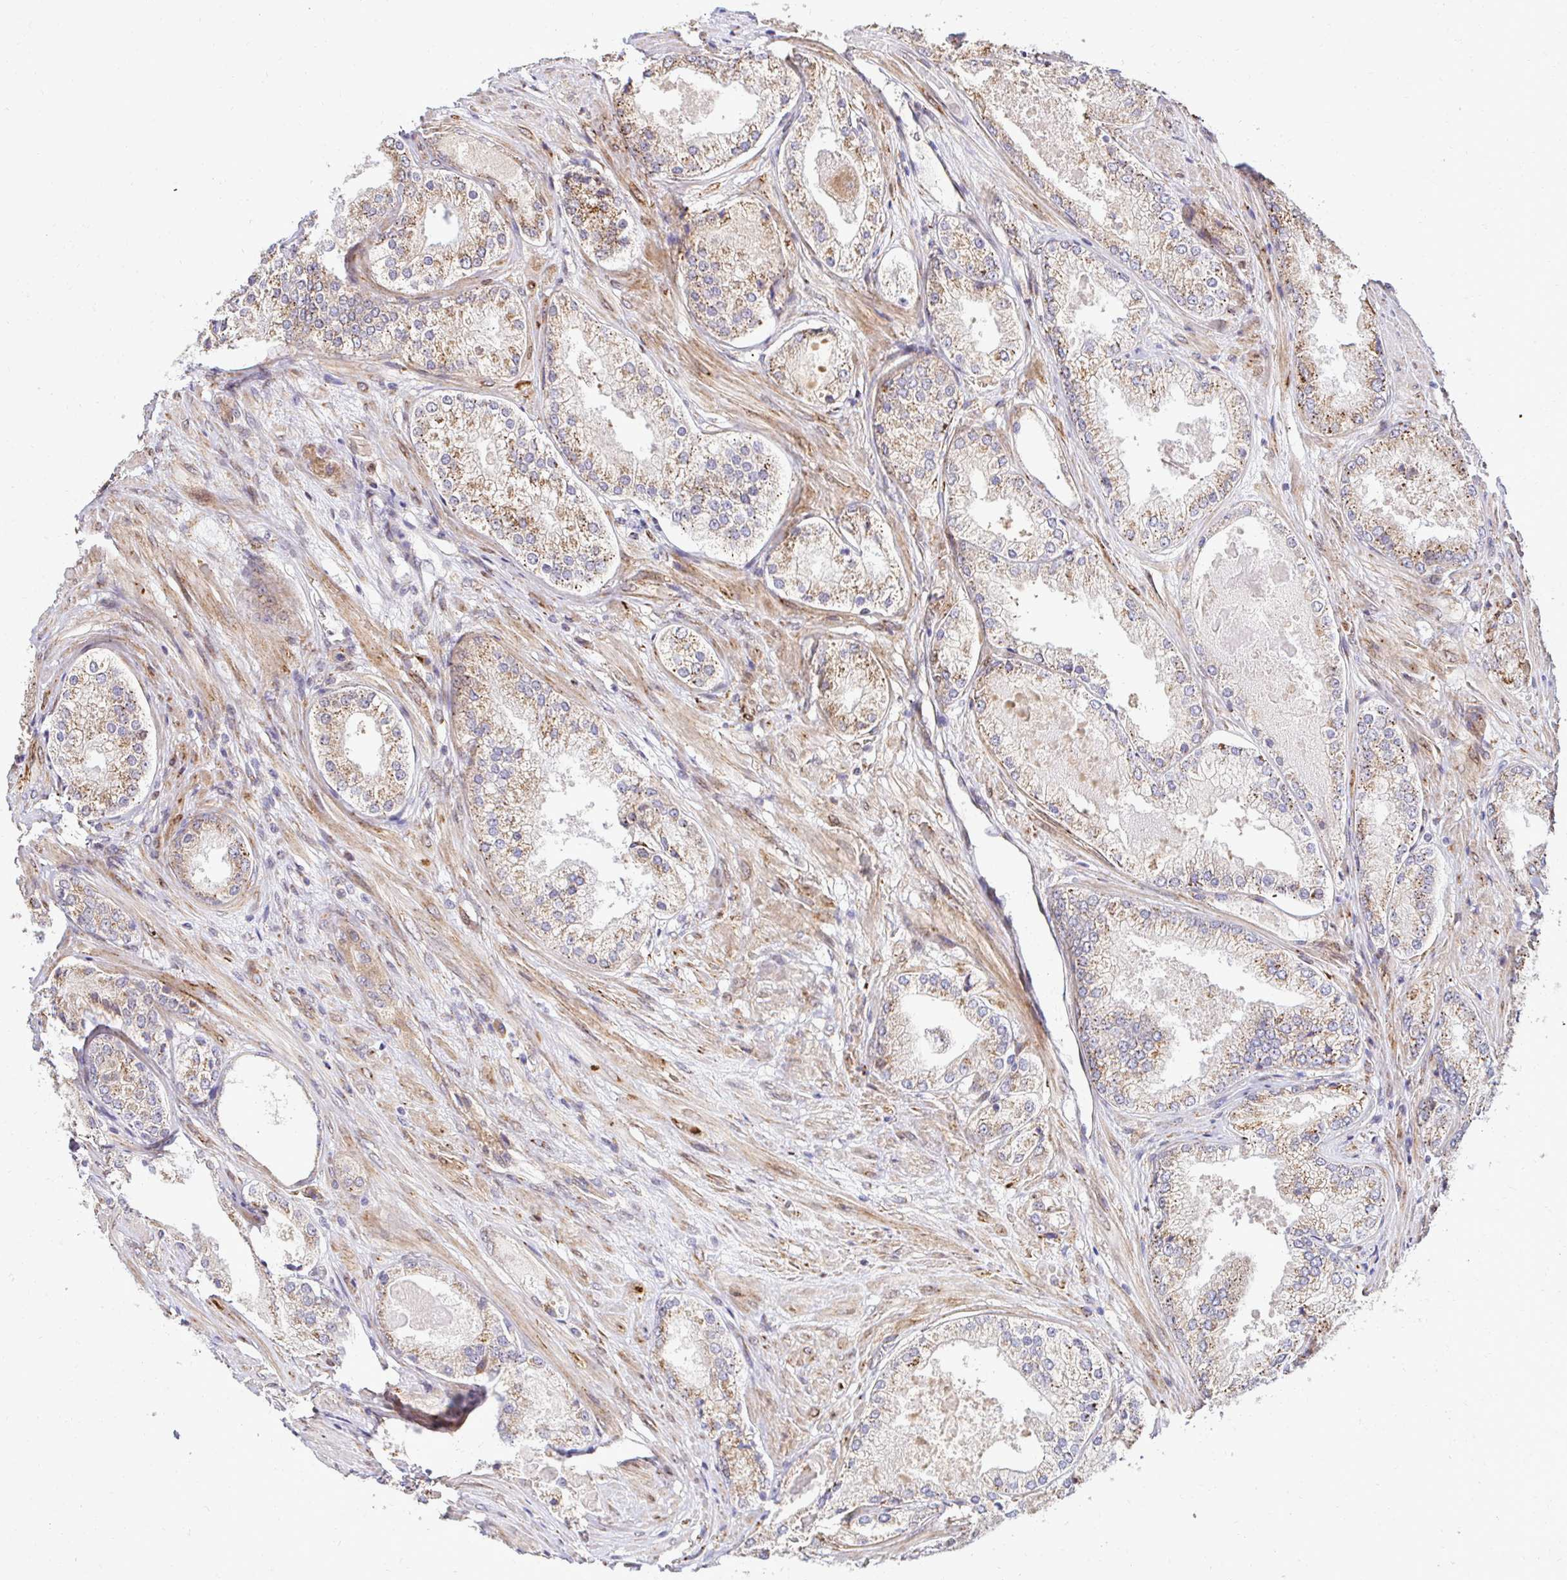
{"staining": {"intensity": "moderate", "quantity": ">75%", "location": "cytoplasmic/membranous"}, "tissue": "prostate cancer", "cell_type": "Tumor cells", "image_type": "cancer", "snomed": [{"axis": "morphology", "description": "Adenocarcinoma, Low grade"}, {"axis": "topography", "description": "Prostate"}], "caption": "Prostate cancer (adenocarcinoma (low-grade)) tissue demonstrates moderate cytoplasmic/membranous staining in about >75% of tumor cells", "gene": "HPS1", "patient": {"sex": "male", "age": 68}}